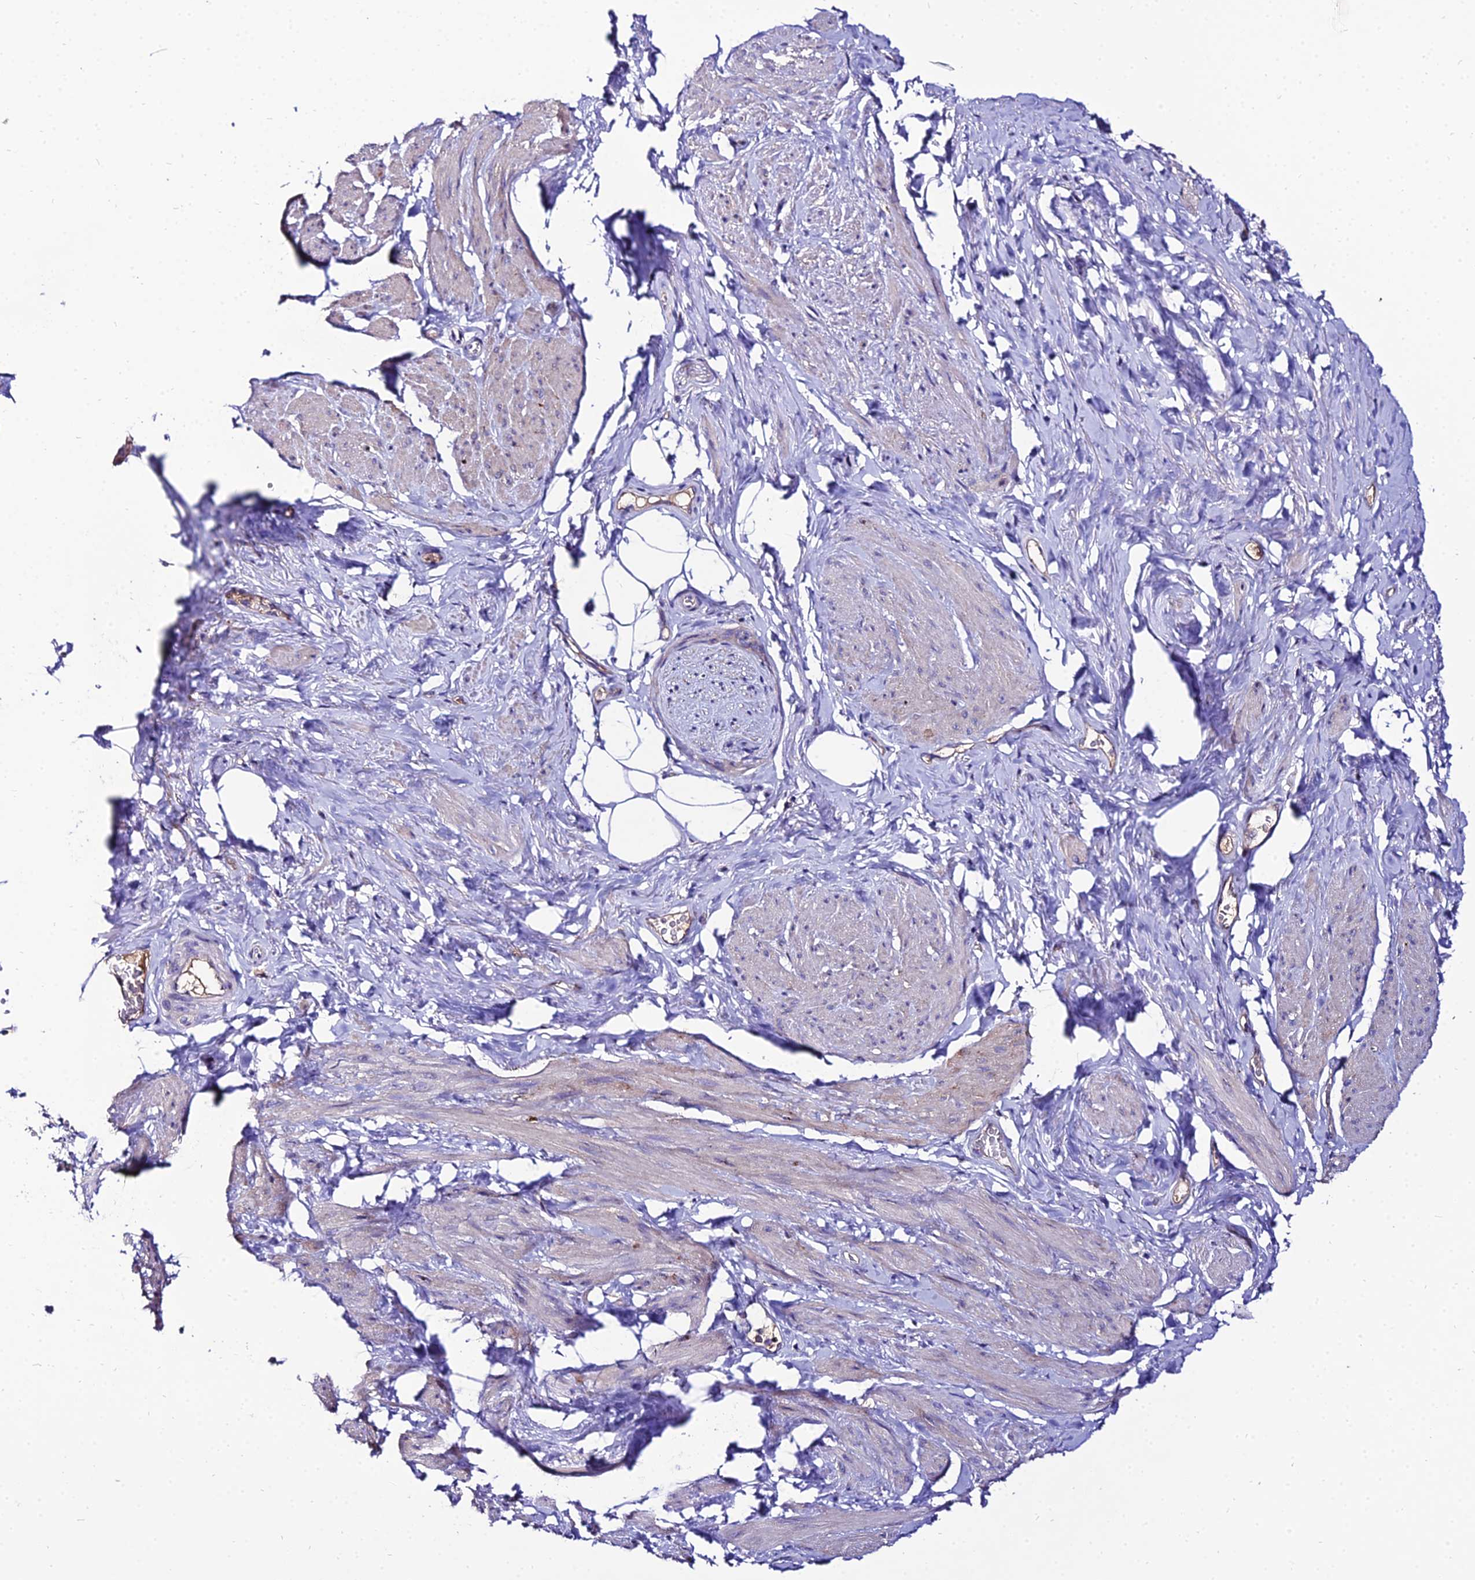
{"staining": {"intensity": "negative", "quantity": "none", "location": "none"}, "tissue": "smooth muscle", "cell_type": "Smooth muscle cells", "image_type": "normal", "snomed": [{"axis": "morphology", "description": "Normal tissue, NOS"}, {"axis": "topography", "description": "Smooth muscle"}, {"axis": "topography", "description": "Peripheral nerve tissue"}], "caption": "A high-resolution image shows IHC staining of normal smooth muscle, which displays no significant staining in smooth muscle cells.", "gene": "SHQ1", "patient": {"sex": "male", "age": 69}}